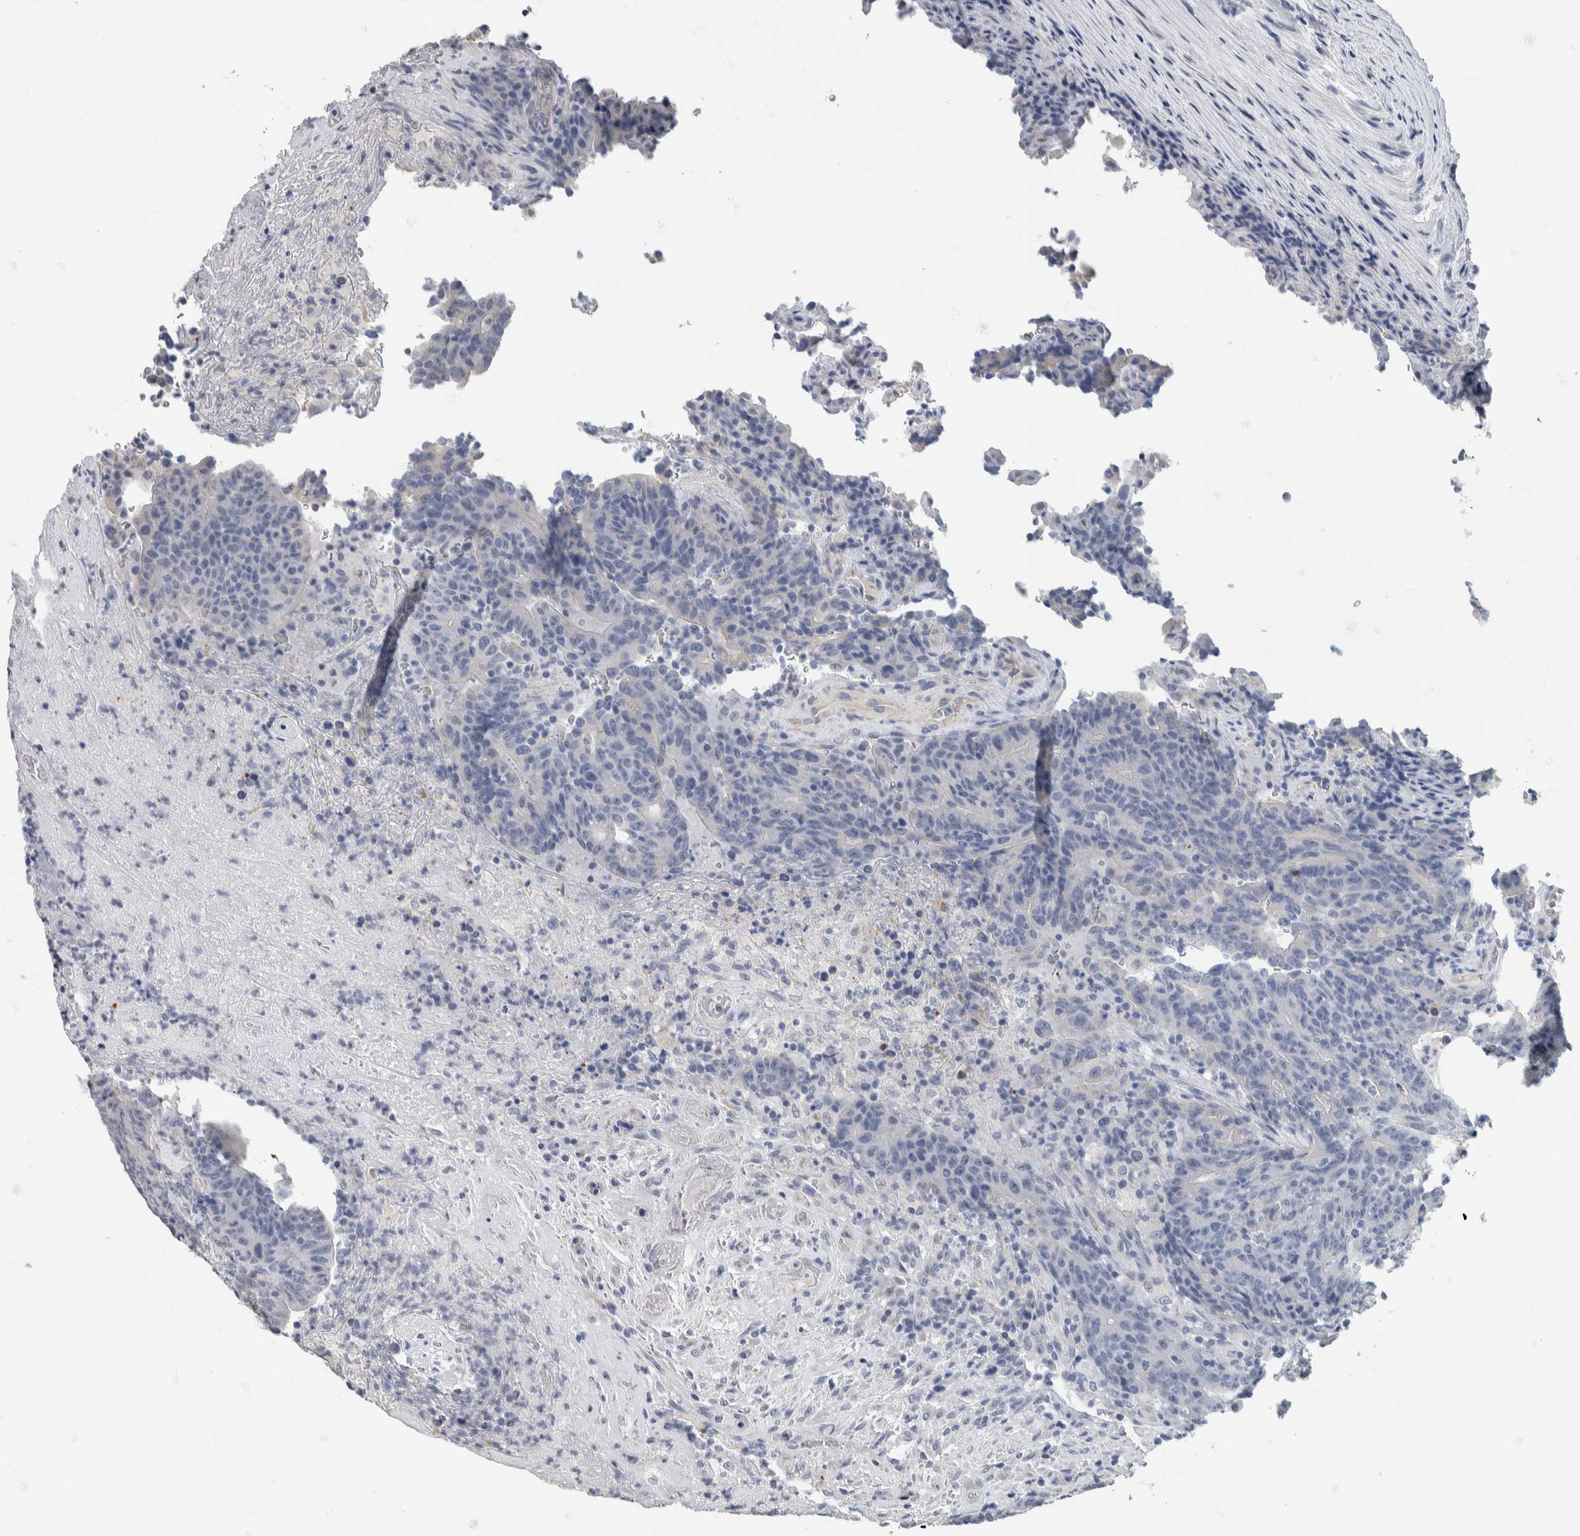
{"staining": {"intensity": "negative", "quantity": "none", "location": "none"}, "tissue": "colorectal cancer", "cell_type": "Tumor cells", "image_type": "cancer", "snomed": [{"axis": "morphology", "description": "Normal tissue, NOS"}, {"axis": "morphology", "description": "Adenocarcinoma, NOS"}, {"axis": "topography", "description": "Colon"}], "caption": "The image displays no significant positivity in tumor cells of colorectal cancer (adenocarcinoma). (DAB (3,3'-diaminobenzidine) immunohistochemistry (IHC) with hematoxylin counter stain).", "gene": "NEFM", "patient": {"sex": "female", "age": 75}}